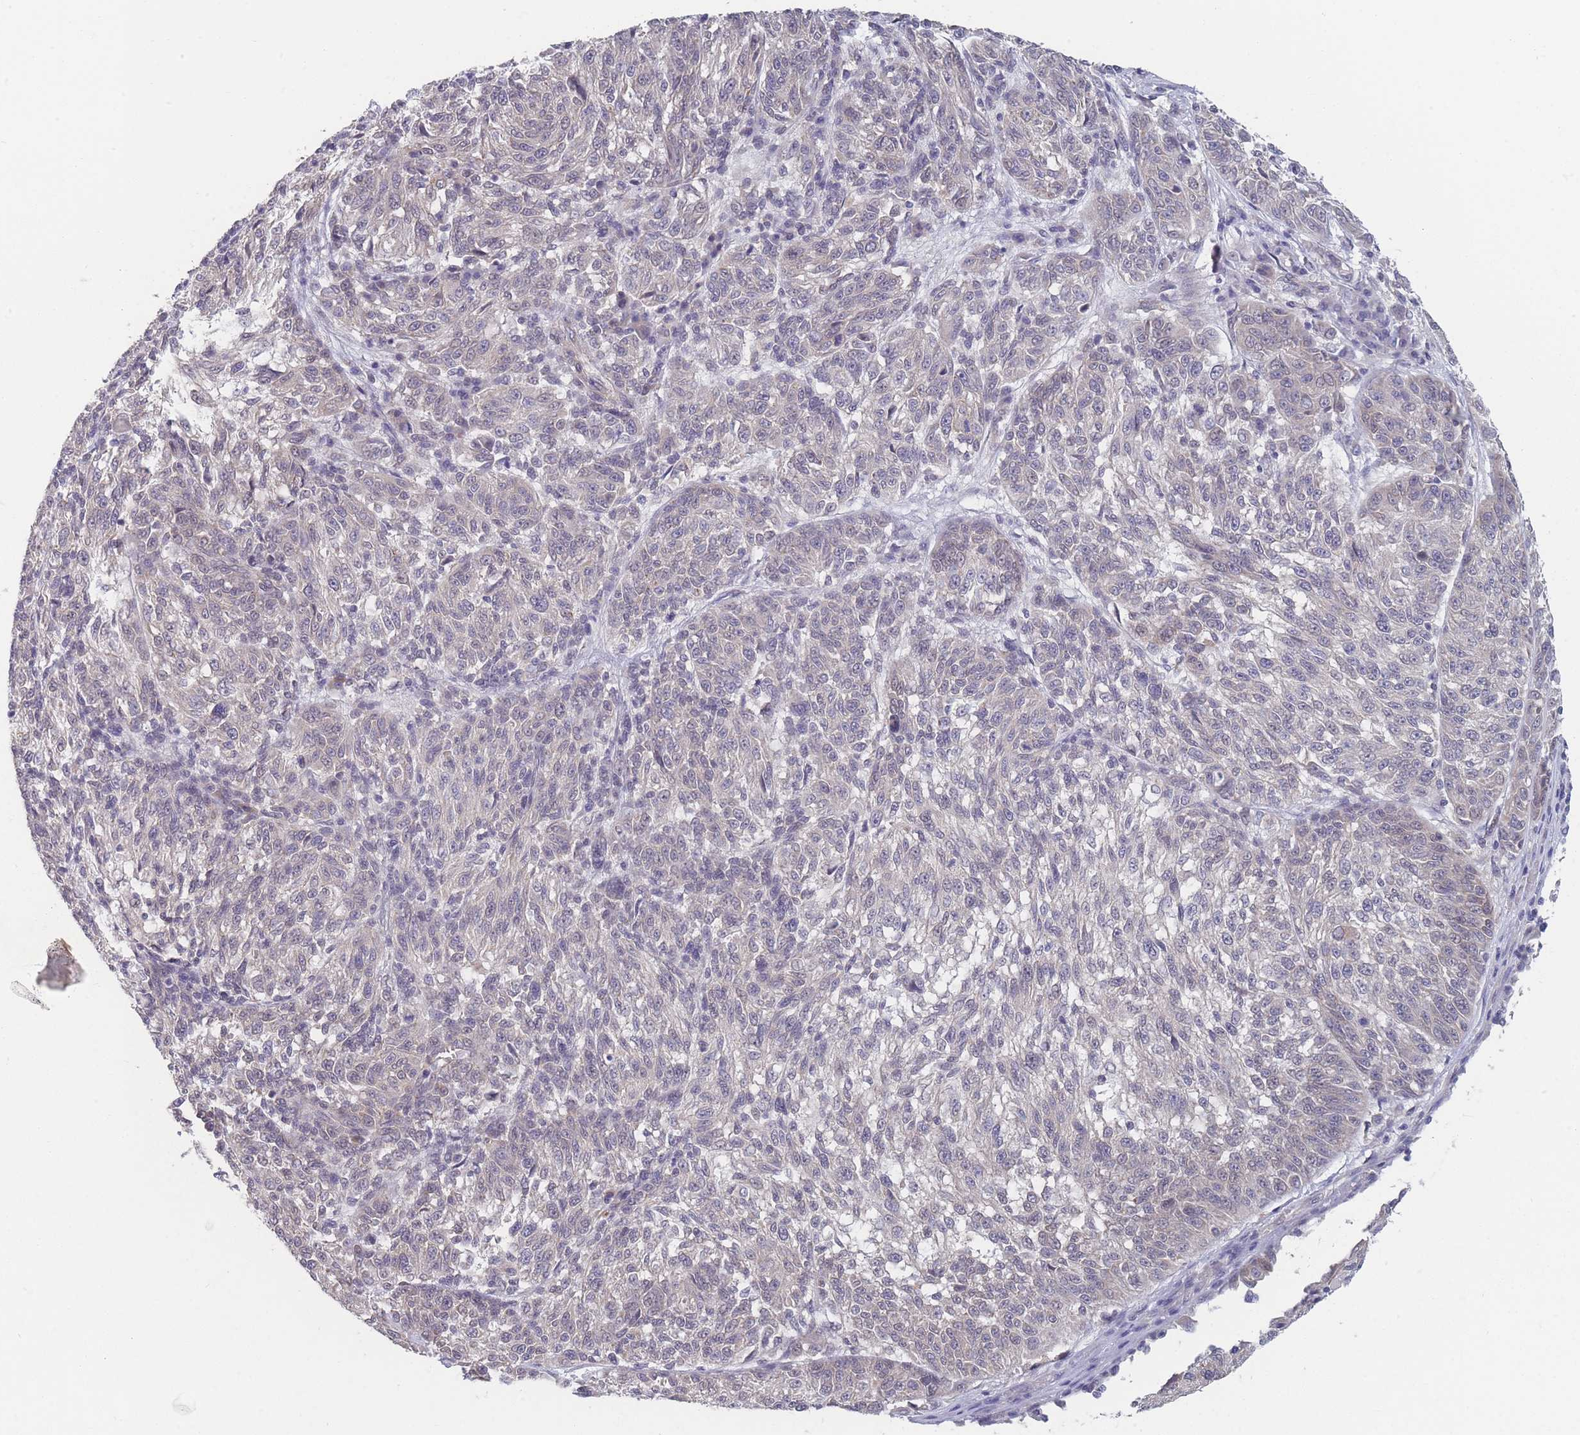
{"staining": {"intensity": "negative", "quantity": "none", "location": "none"}, "tissue": "melanoma", "cell_type": "Tumor cells", "image_type": "cancer", "snomed": [{"axis": "morphology", "description": "Malignant melanoma, NOS"}, {"axis": "topography", "description": "Skin"}], "caption": "Tumor cells show no significant positivity in malignant melanoma.", "gene": "ANKRD10", "patient": {"sex": "male", "age": 53}}